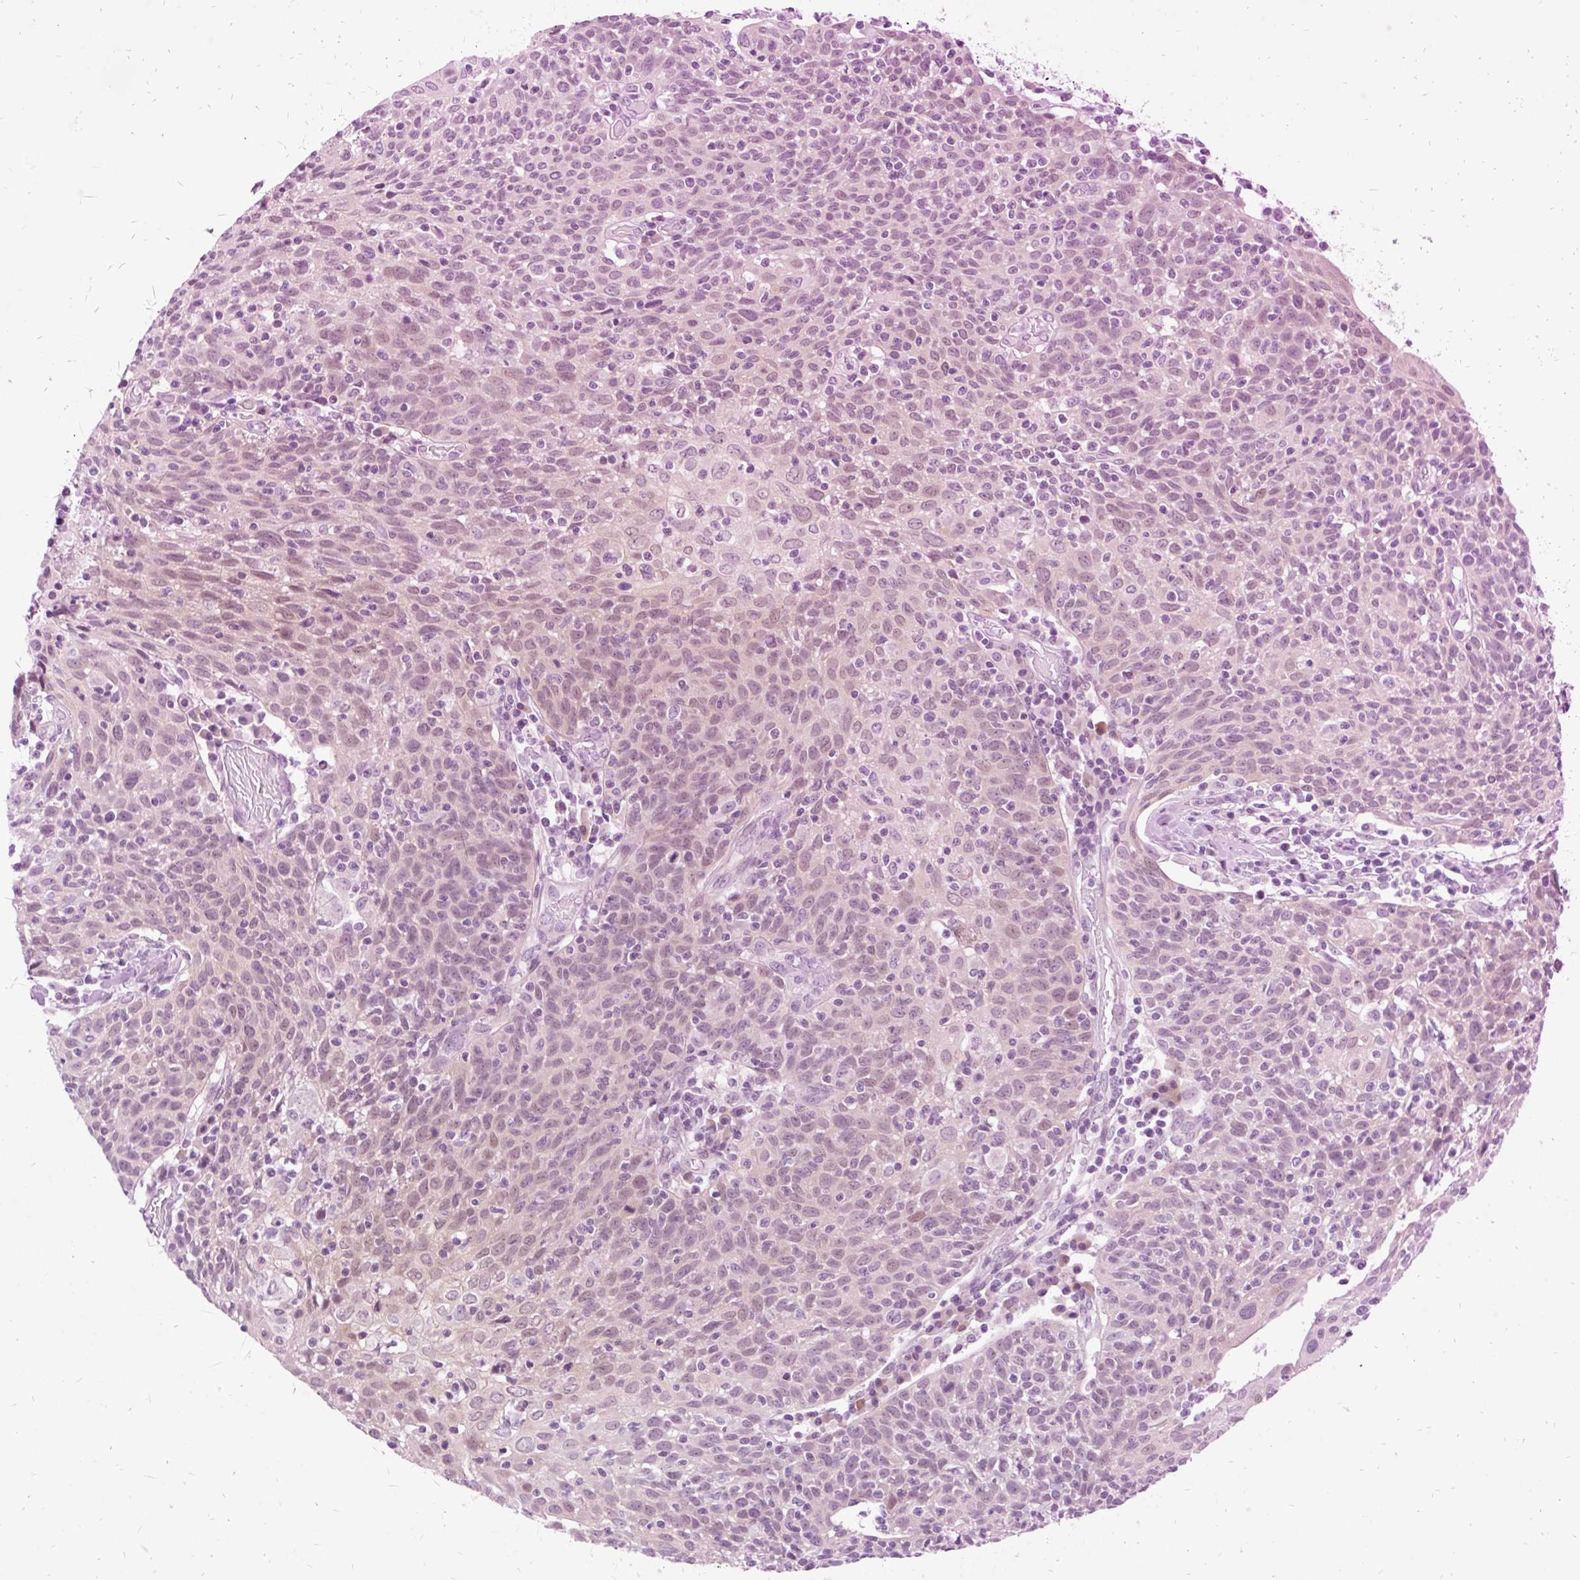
{"staining": {"intensity": "weak", "quantity": ">75%", "location": "nuclear"}, "tissue": "cervical cancer", "cell_type": "Tumor cells", "image_type": "cancer", "snomed": [{"axis": "morphology", "description": "Squamous cell carcinoma, NOS"}, {"axis": "topography", "description": "Cervix"}], "caption": "This is a photomicrograph of immunohistochemistry (IHC) staining of cervical squamous cell carcinoma, which shows weak positivity in the nuclear of tumor cells.", "gene": "FAM153A", "patient": {"sex": "female", "age": 52}}